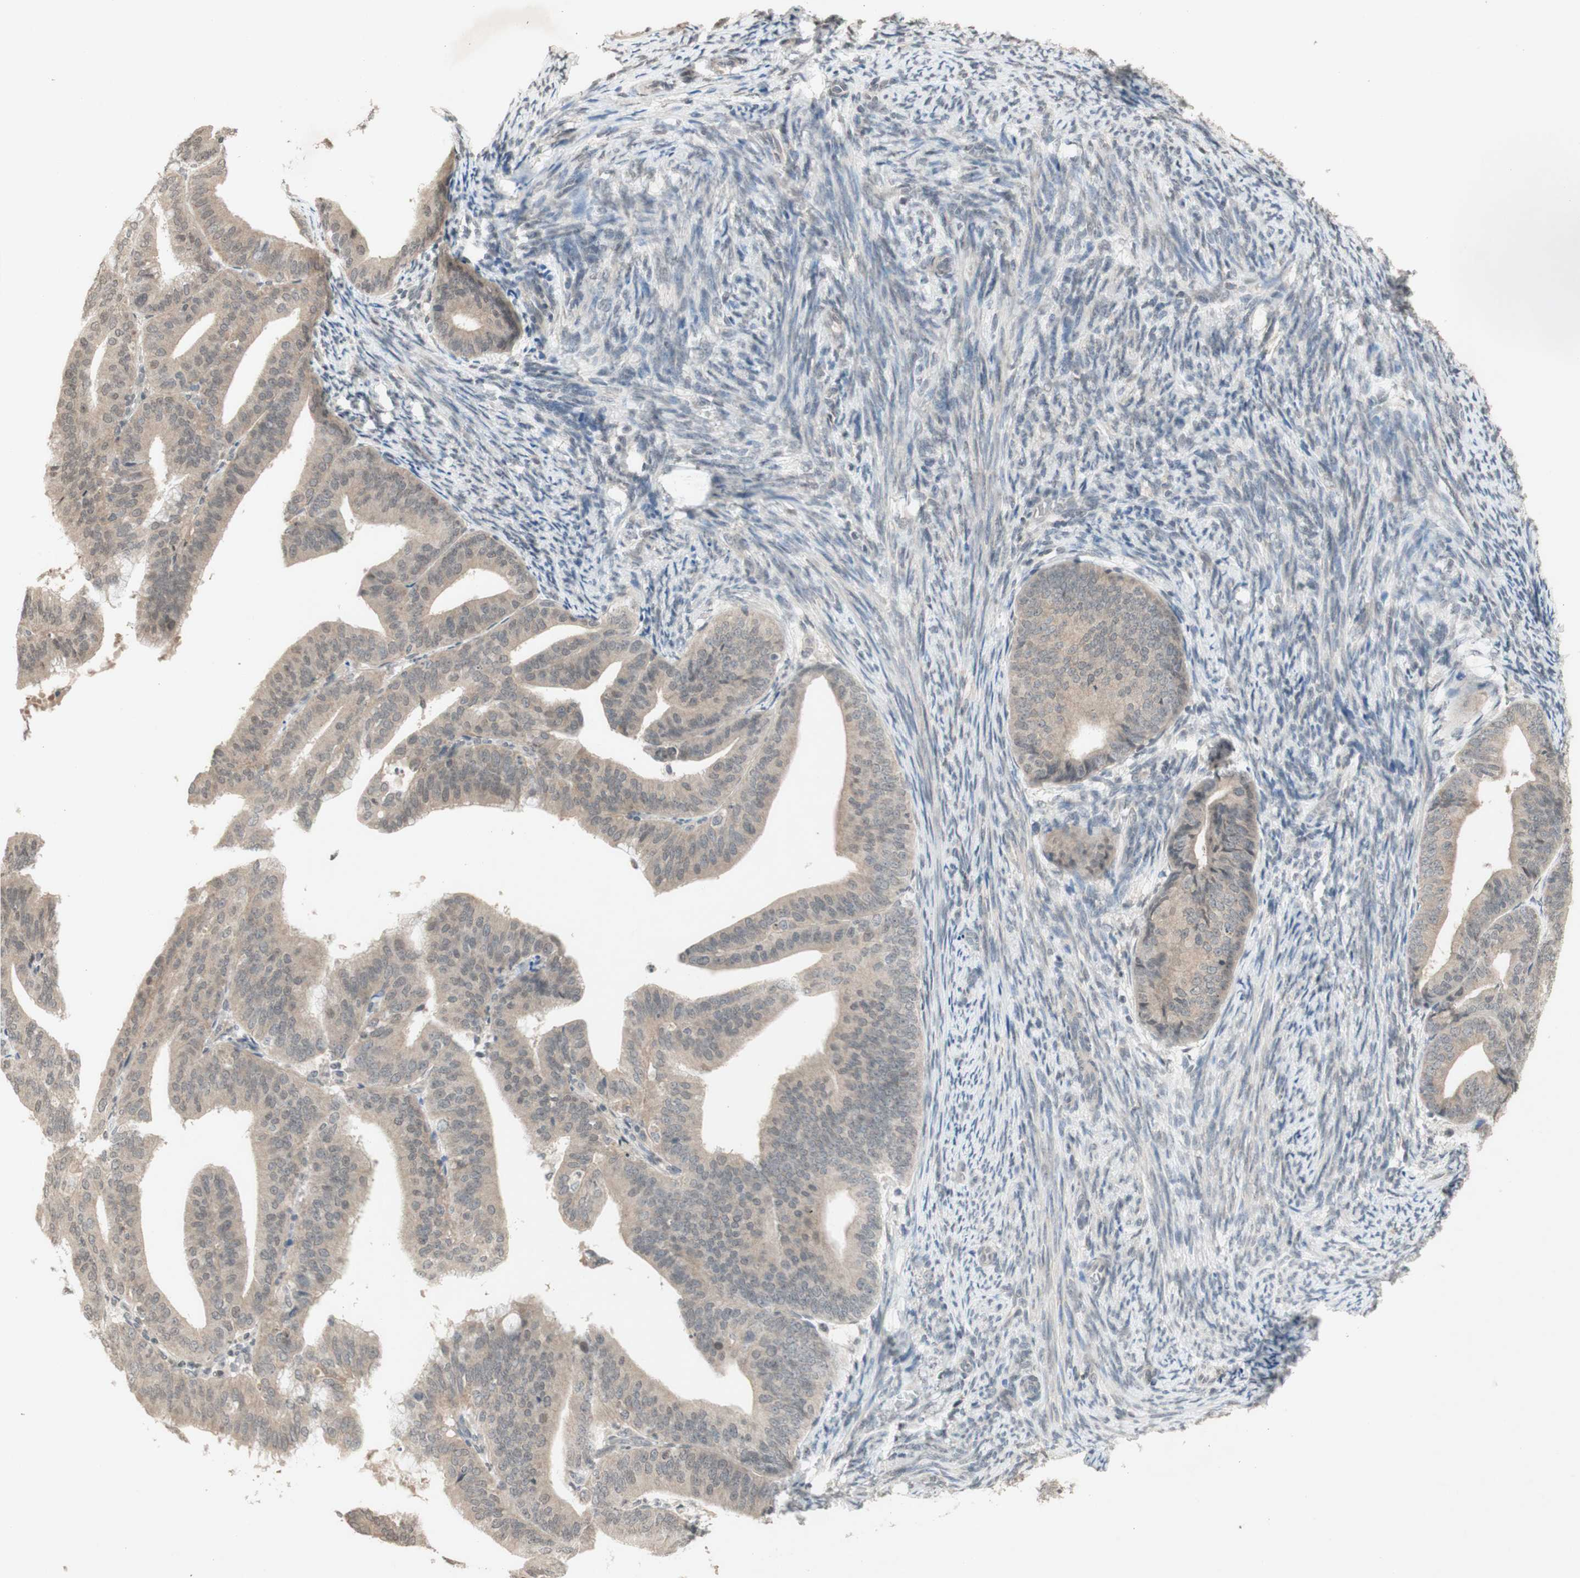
{"staining": {"intensity": "weak", "quantity": ">75%", "location": "cytoplasmic/membranous"}, "tissue": "endometrial cancer", "cell_type": "Tumor cells", "image_type": "cancer", "snomed": [{"axis": "morphology", "description": "Adenocarcinoma, NOS"}, {"axis": "topography", "description": "Endometrium"}], "caption": "The micrograph displays a brown stain indicating the presence of a protein in the cytoplasmic/membranous of tumor cells in endometrial cancer.", "gene": "GLI1", "patient": {"sex": "female", "age": 63}}